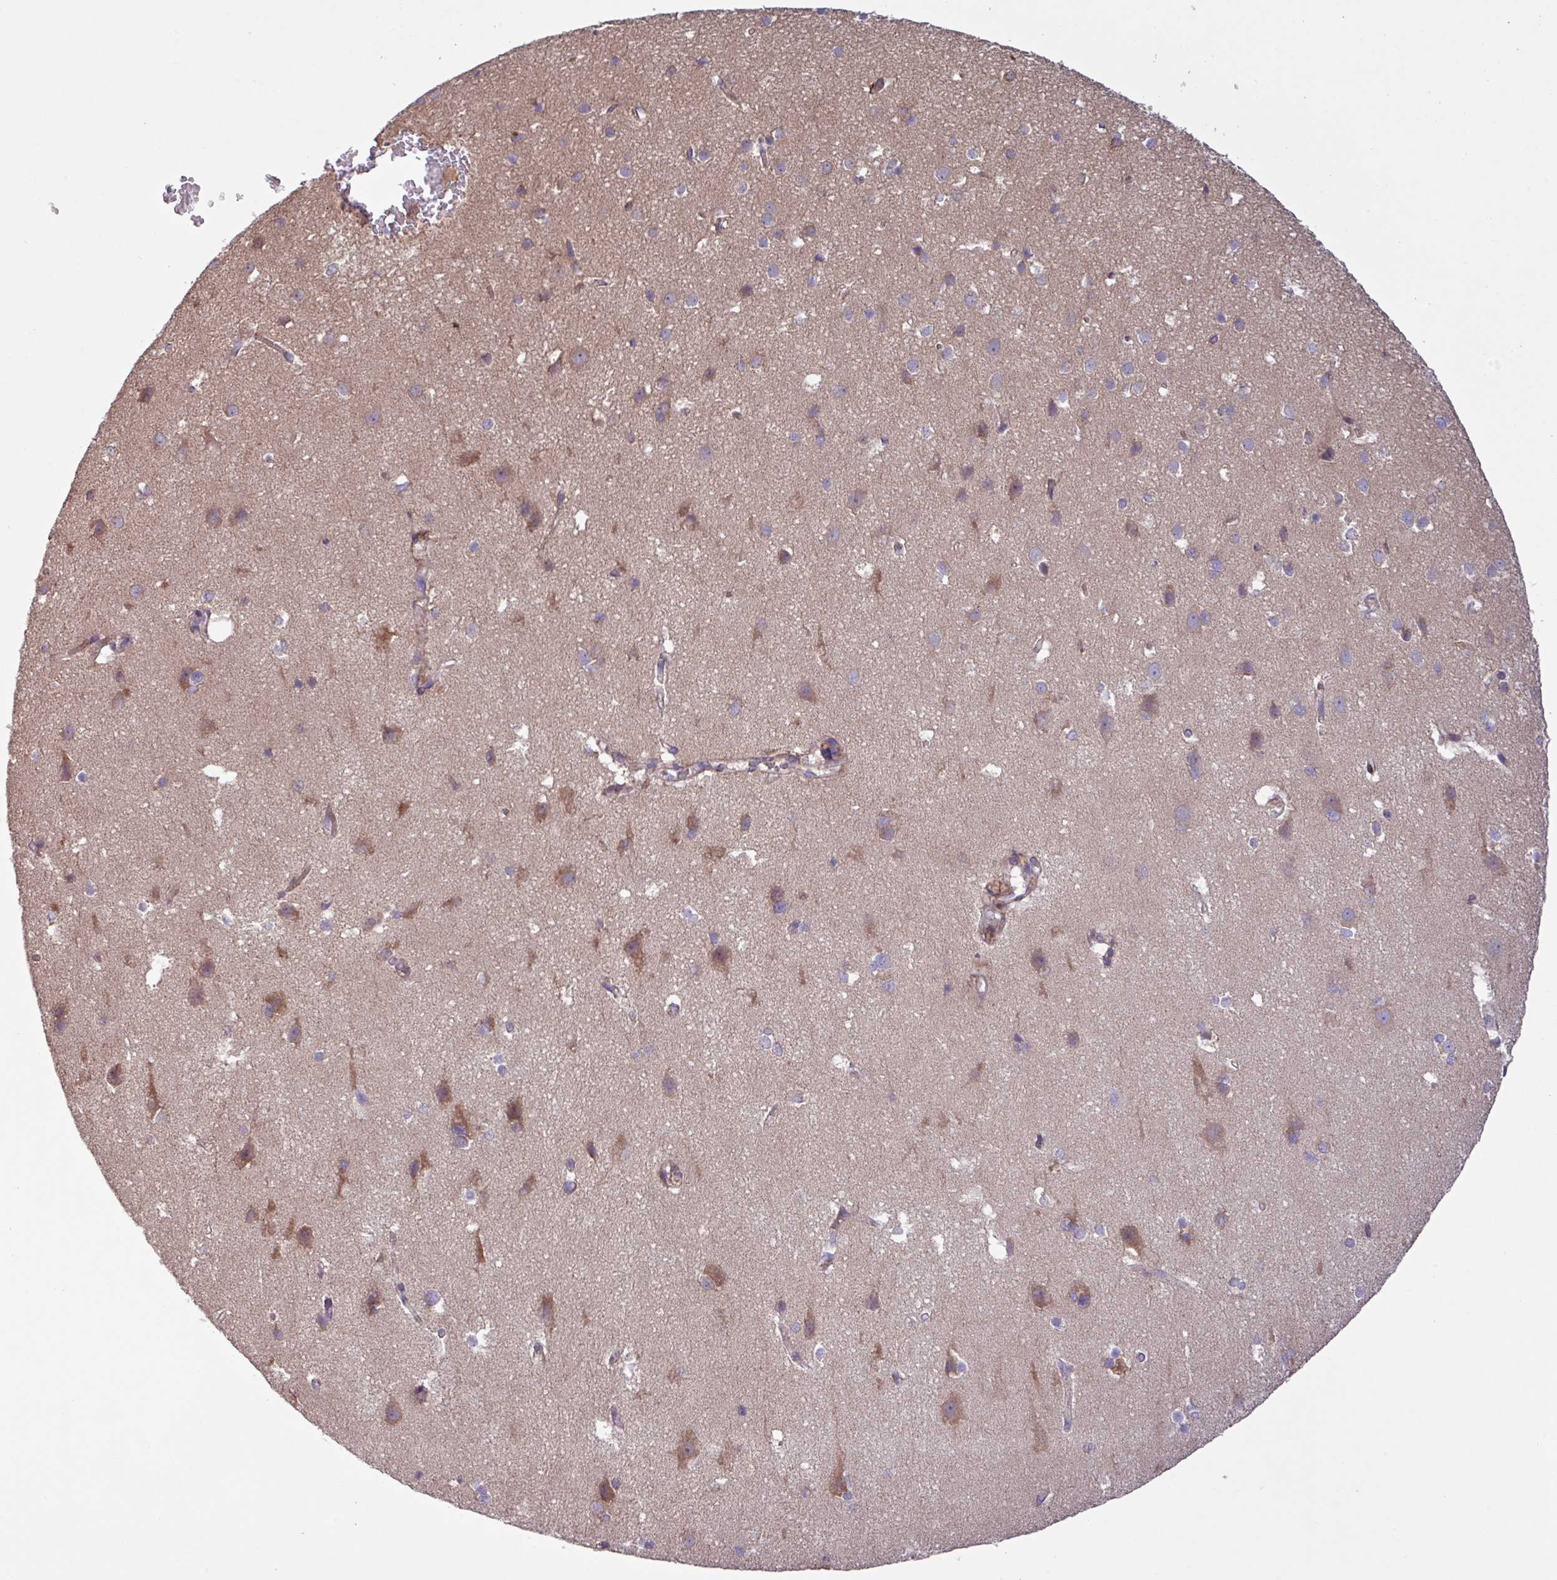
{"staining": {"intensity": "weak", "quantity": ">75%", "location": "cytoplasmic/membranous"}, "tissue": "cerebral cortex", "cell_type": "Endothelial cells", "image_type": "normal", "snomed": [{"axis": "morphology", "description": "Normal tissue, NOS"}, {"axis": "topography", "description": "Cerebral cortex"}], "caption": "A low amount of weak cytoplasmic/membranous staining is seen in approximately >75% of endothelial cells in normal cerebral cortex.", "gene": "PTPRQ", "patient": {"sex": "male", "age": 37}}